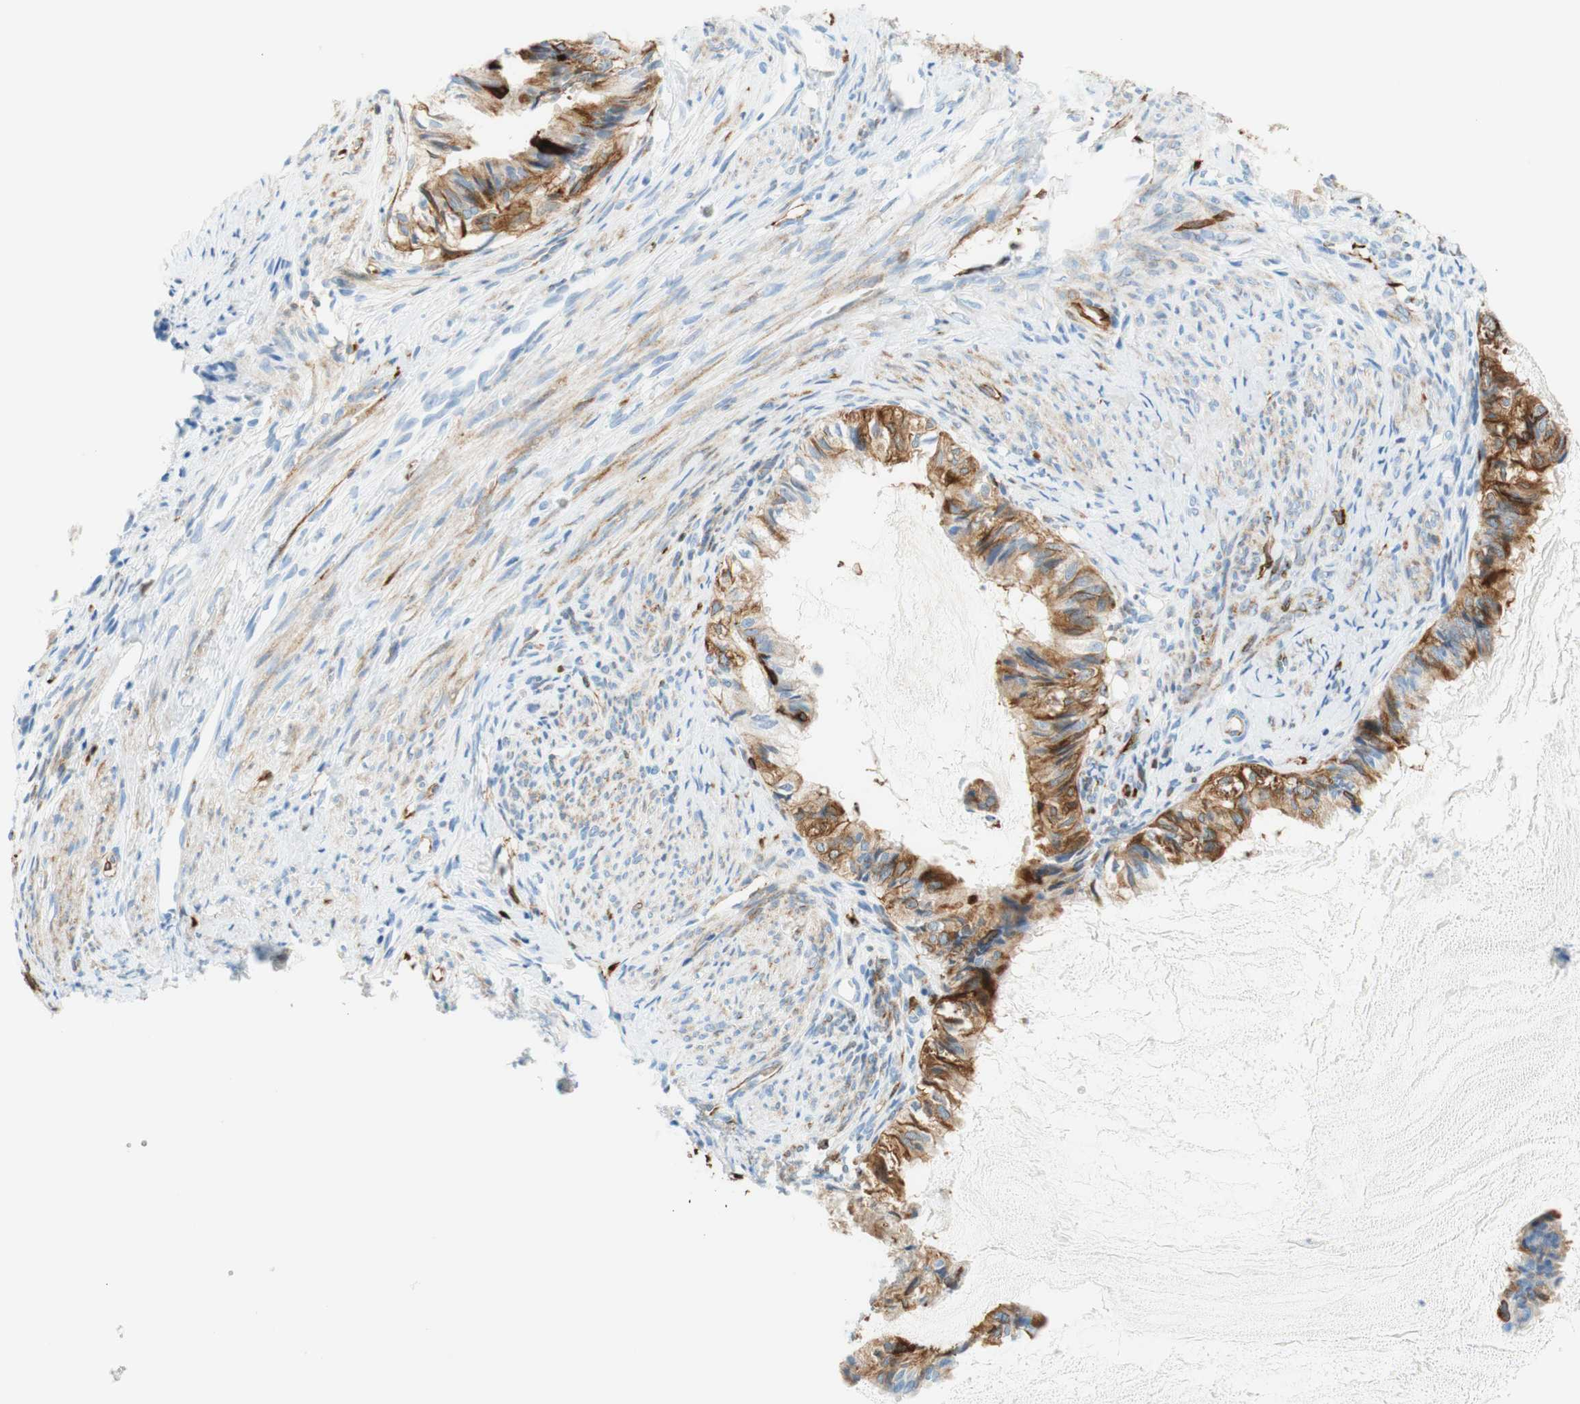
{"staining": {"intensity": "strong", "quantity": "25%-75%", "location": "cytoplasmic/membranous"}, "tissue": "cervical cancer", "cell_type": "Tumor cells", "image_type": "cancer", "snomed": [{"axis": "morphology", "description": "Normal tissue, NOS"}, {"axis": "morphology", "description": "Adenocarcinoma, NOS"}, {"axis": "topography", "description": "Cervix"}, {"axis": "topography", "description": "Endometrium"}], "caption": "Human cervical cancer (adenocarcinoma) stained with a brown dye exhibits strong cytoplasmic/membranous positive expression in about 25%-75% of tumor cells.", "gene": "STMN1", "patient": {"sex": "female", "age": 86}}